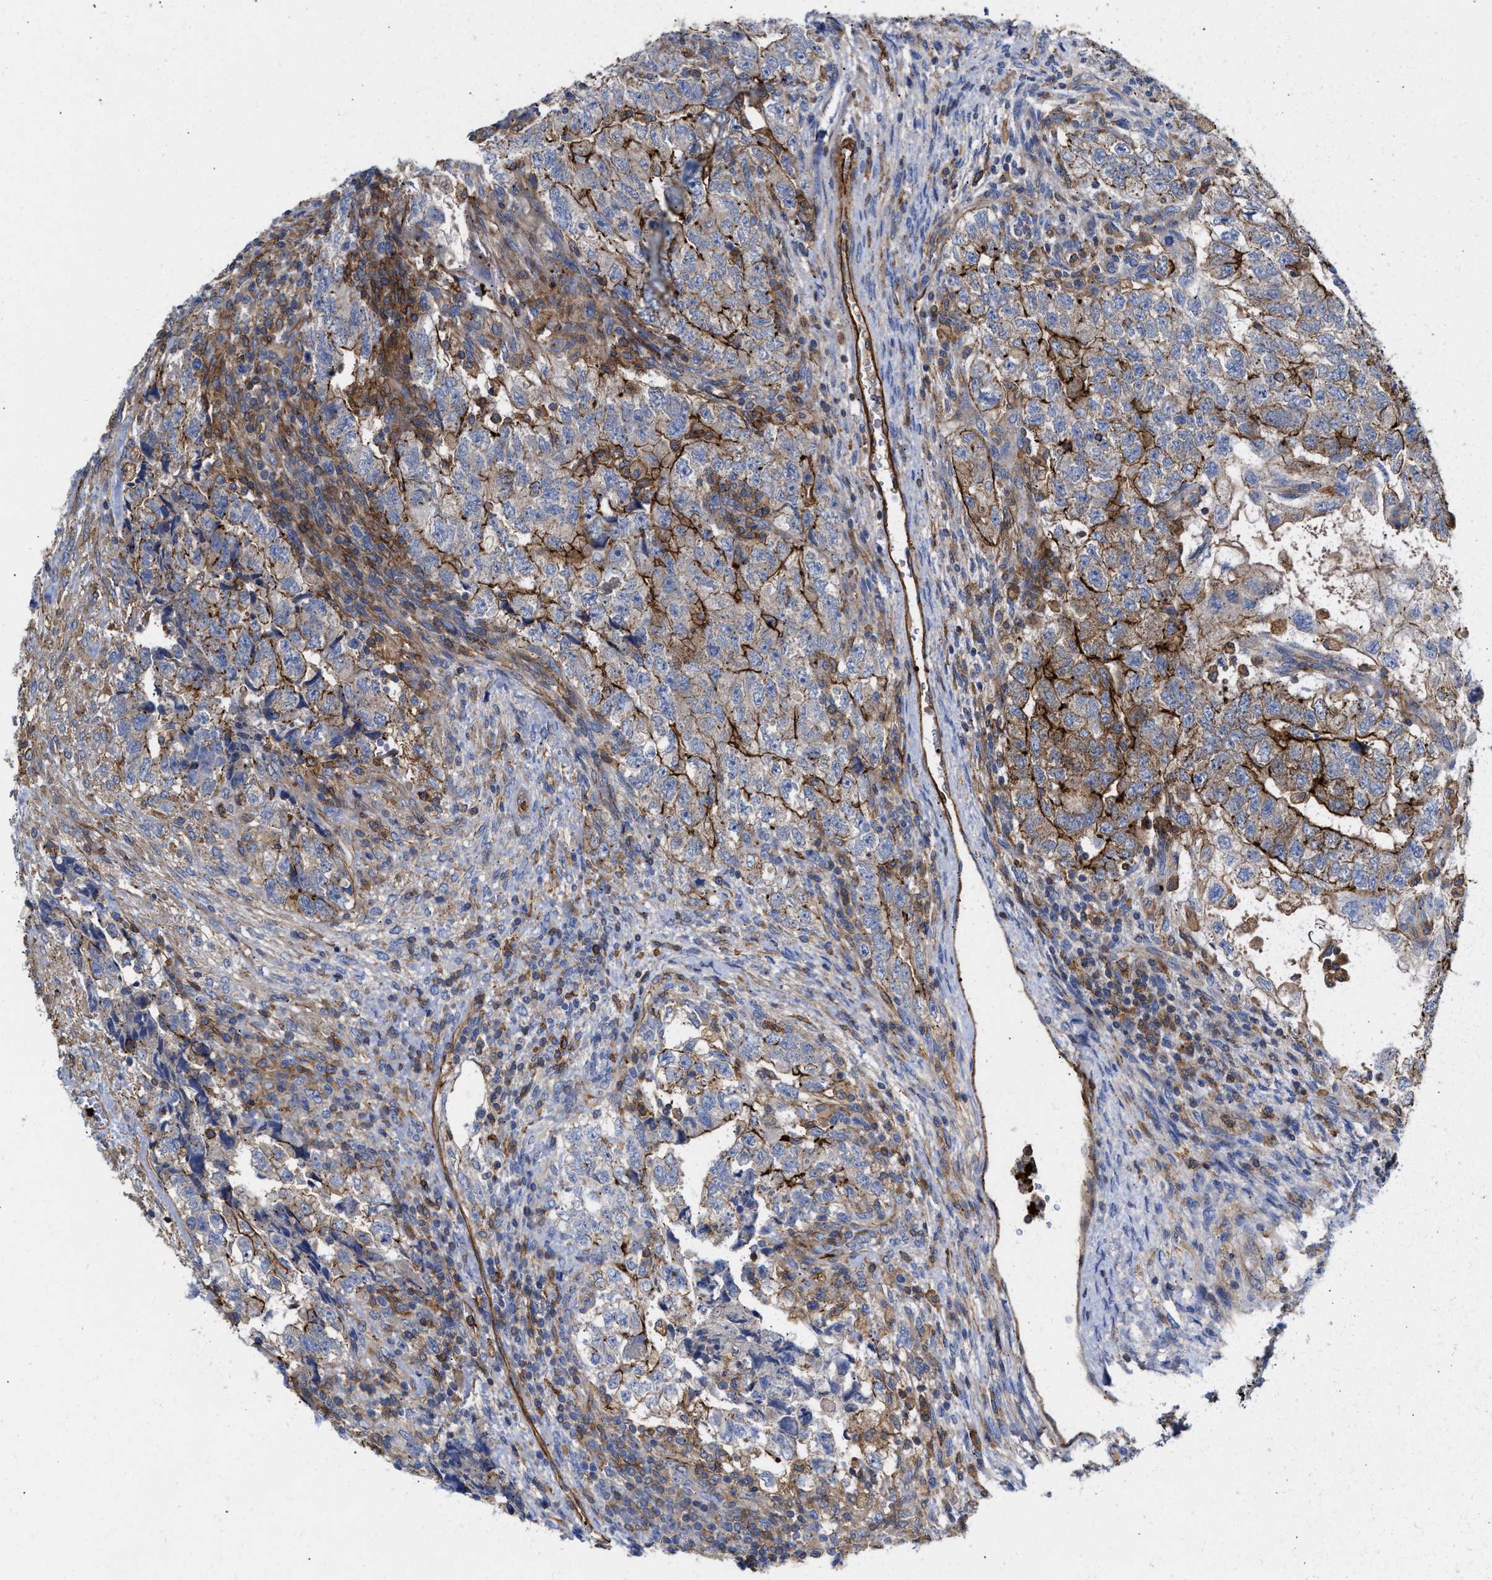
{"staining": {"intensity": "negative", "quantity": "none", "location": "none"}, "tissue": "testis cancer", "cell_type": "Tumor cells", "image_type": "cancer", "snomed": [{"axis": "morphology", "description": "Carcinoma, Embryonal, NOS"}, {"axis": "topography", "description": "Testis"}], "caption": "Immunohistochemistry of human testis cancer (embryonal carcinoma) shows no positivity in tumor cells. Nuclei are stained in blue.", "gene": "HS3ST5", "patient": {"sex": "male", "age": 36}}